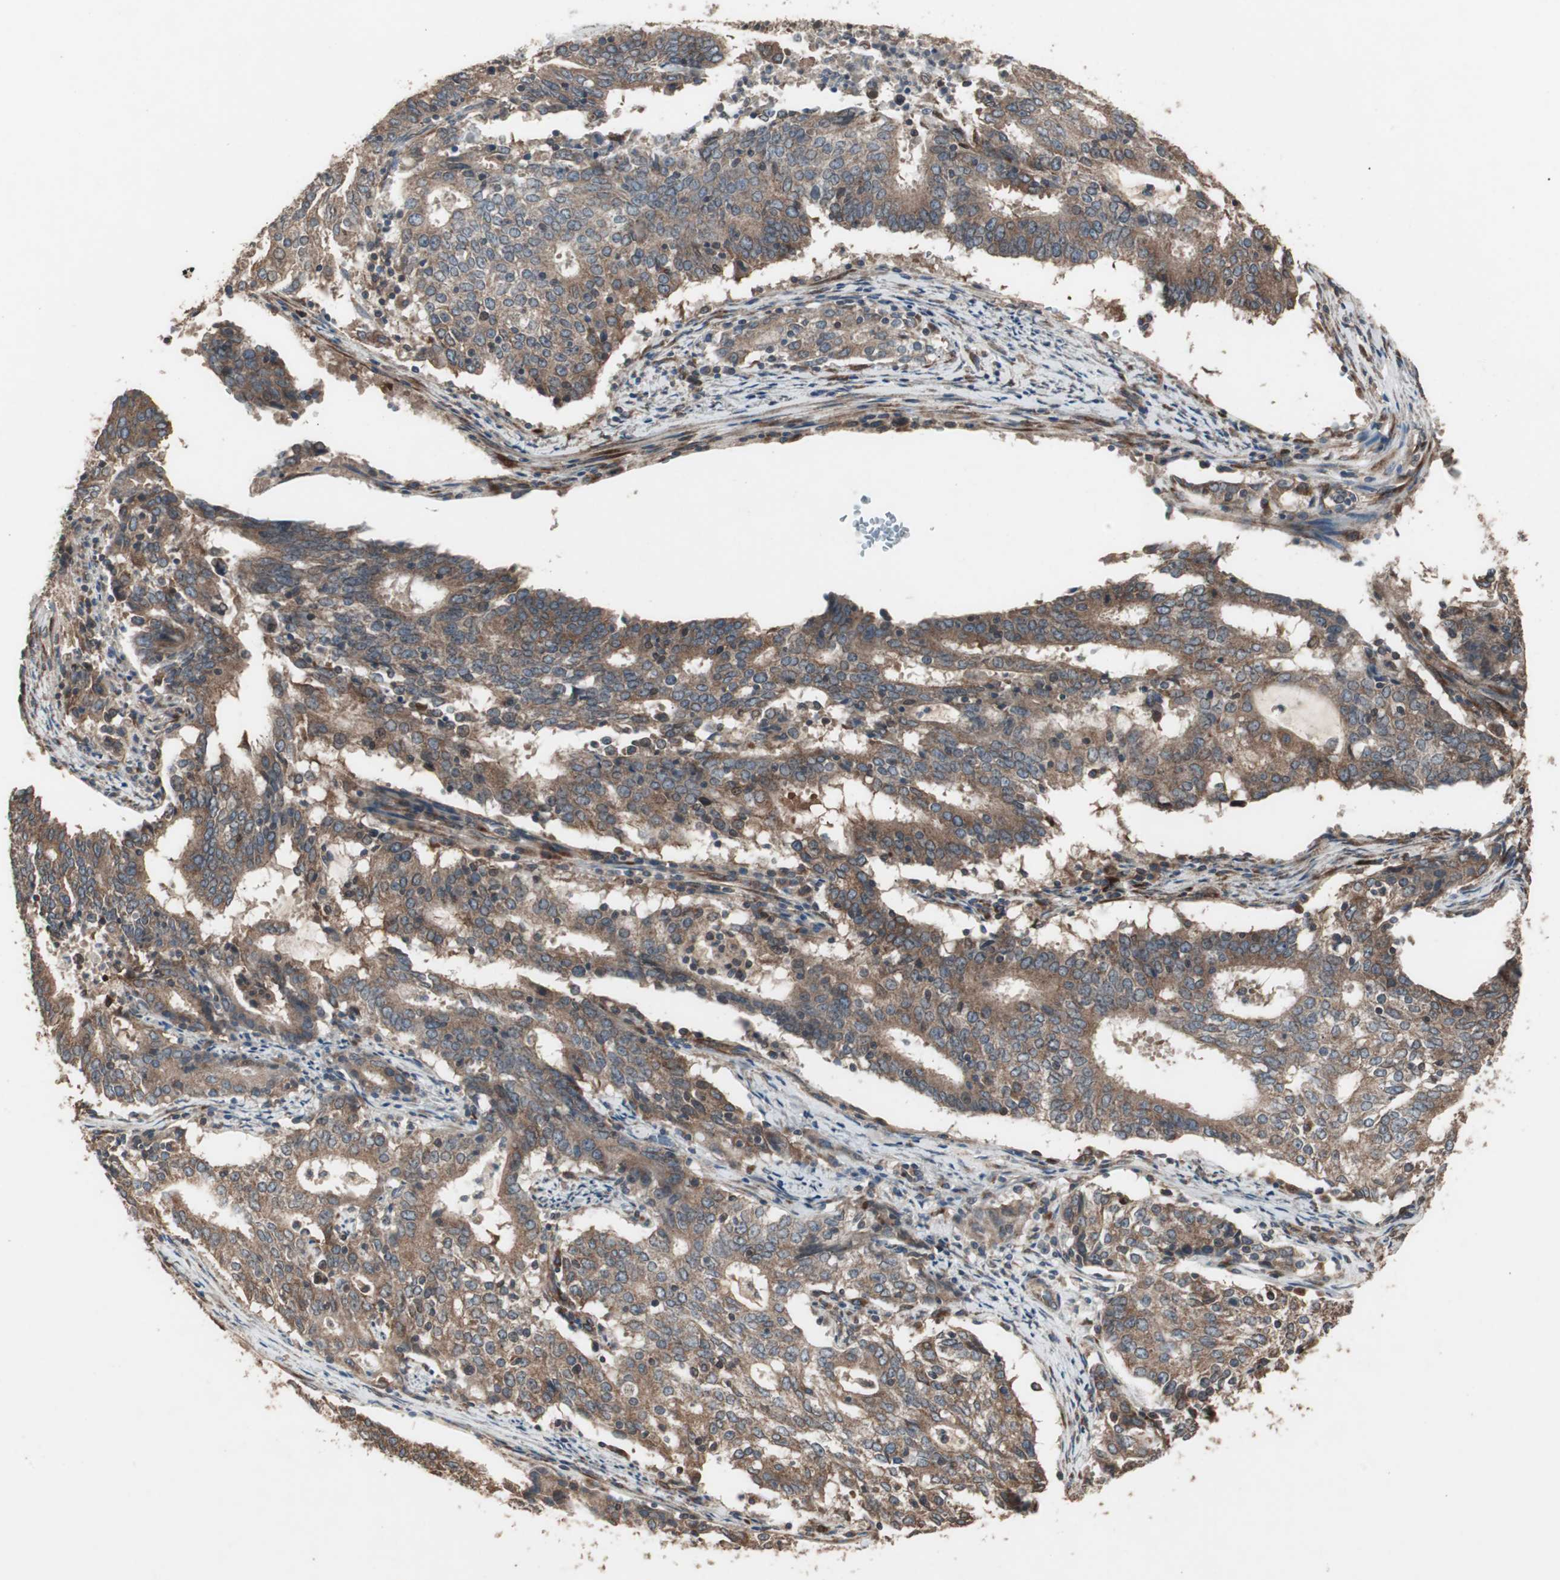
{"staining": {"intensity": "moderate", "quantity": ">75%", "location": "cytoplasmic/membranous"}, "tissue": "cervical cancer", "cell_type": "Tumor cells", "image_type": "cancer", "snomed": [{"axis": "morphology", "description": "Adenocarcinoma, NOS"}, {"axis": "topography", "description": "Cervix"}], "caption": "Human cervical cancer (adenocarcinoma) stained for a protein (brown) reveals moderate cytoplasmic/membranous positive expression in about >75% of tumor cells.", "gene": "LZTS1", "patient": {"sex": "female", "age": 44}}